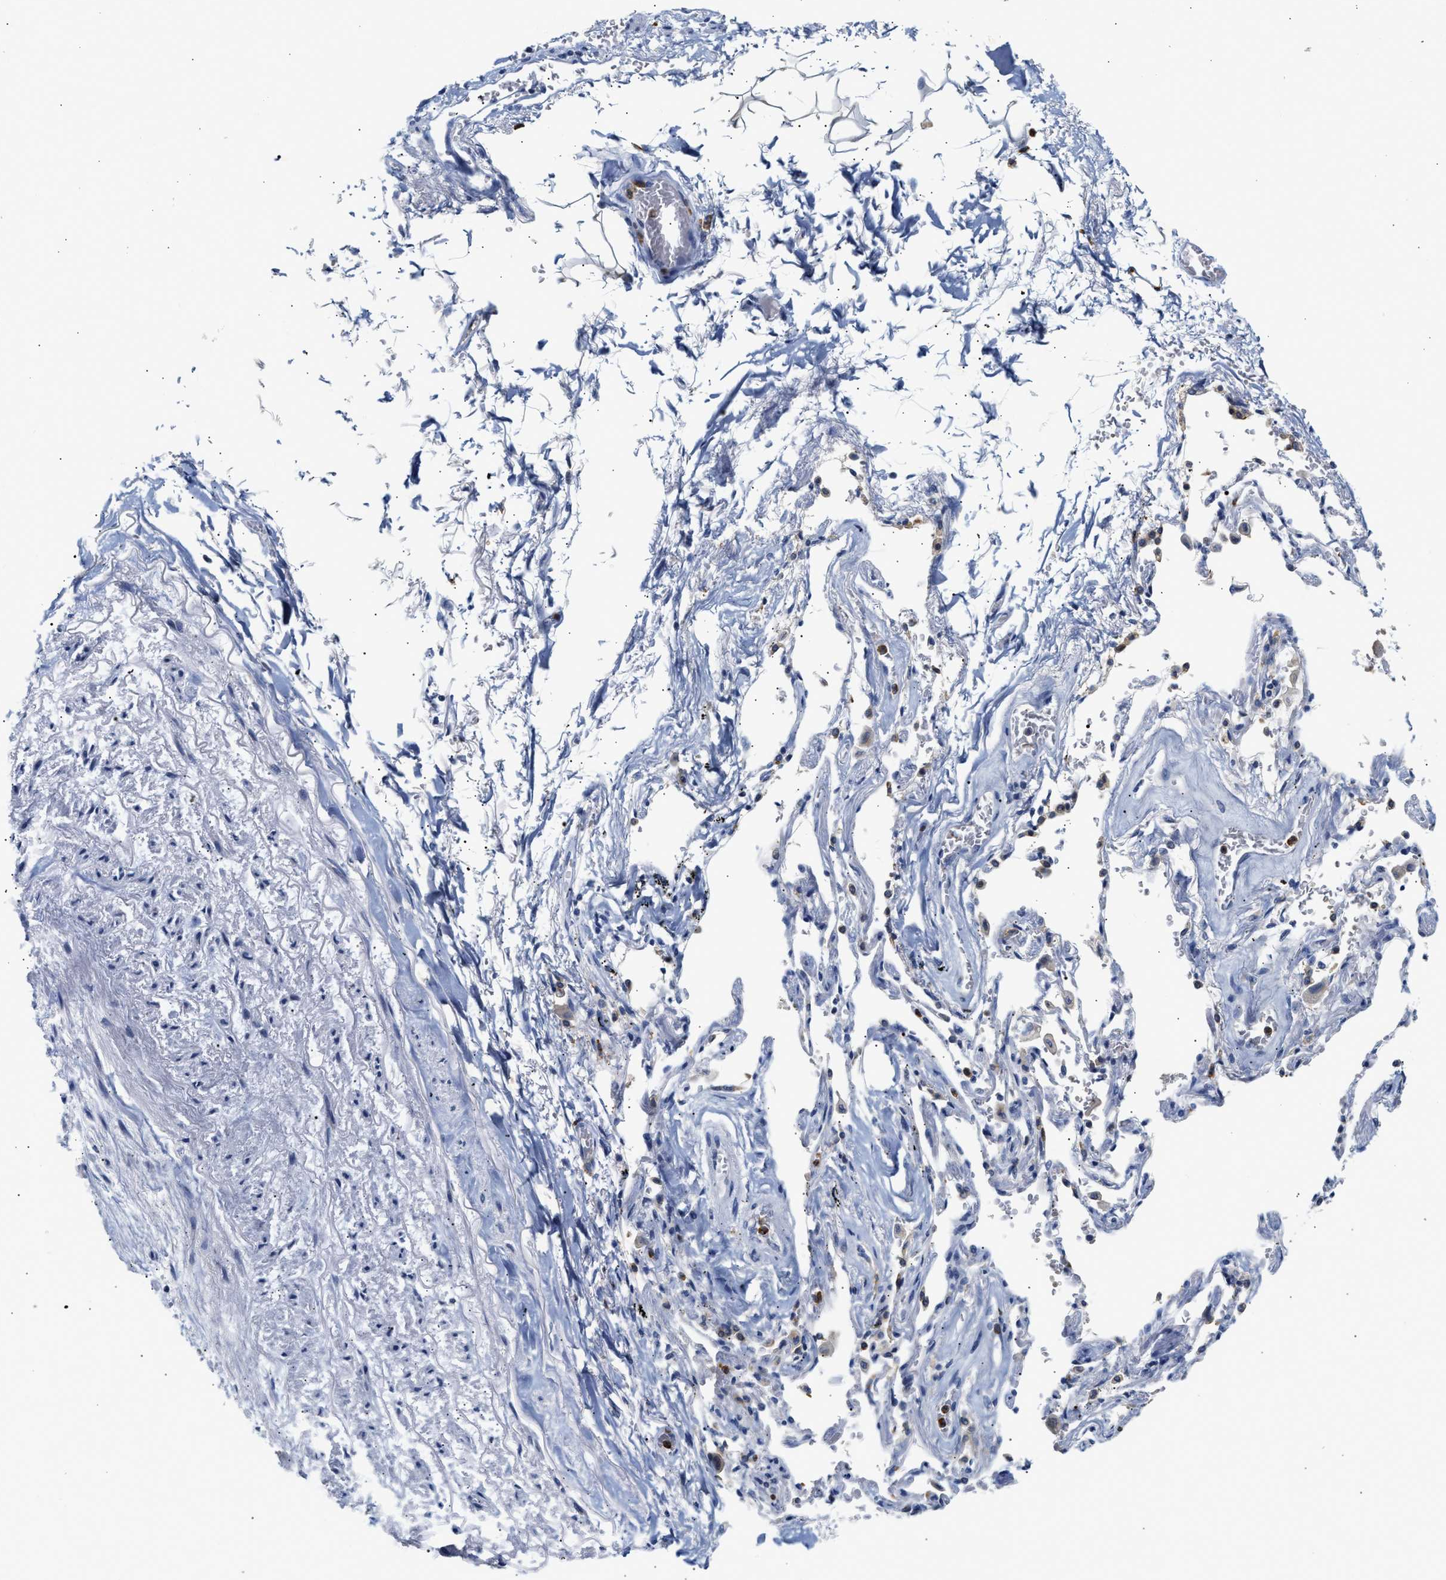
{"staining": {"intensity": "weak", "quantity": "25%-75%", "location": "cytoplasmic/membranous"}, "tissue": "adipose tissue", "cell_type": "Adipocytes", "image_type": "normal", "snomed": [{"axis": "morphology", "description": "Normal tissue, NOS"}, {"axis": "topography", "description": "Cartilage tissue"}, {"axis": "topography", "description": "Lung"}], "caption": "The immunohistochemical stain labels weak cytoplasmic/membranous positivity in adipocytes of unremarkable adipose tissue.", "gene": "TRIM50", "patient": {"sex": "female", "age": 77}}